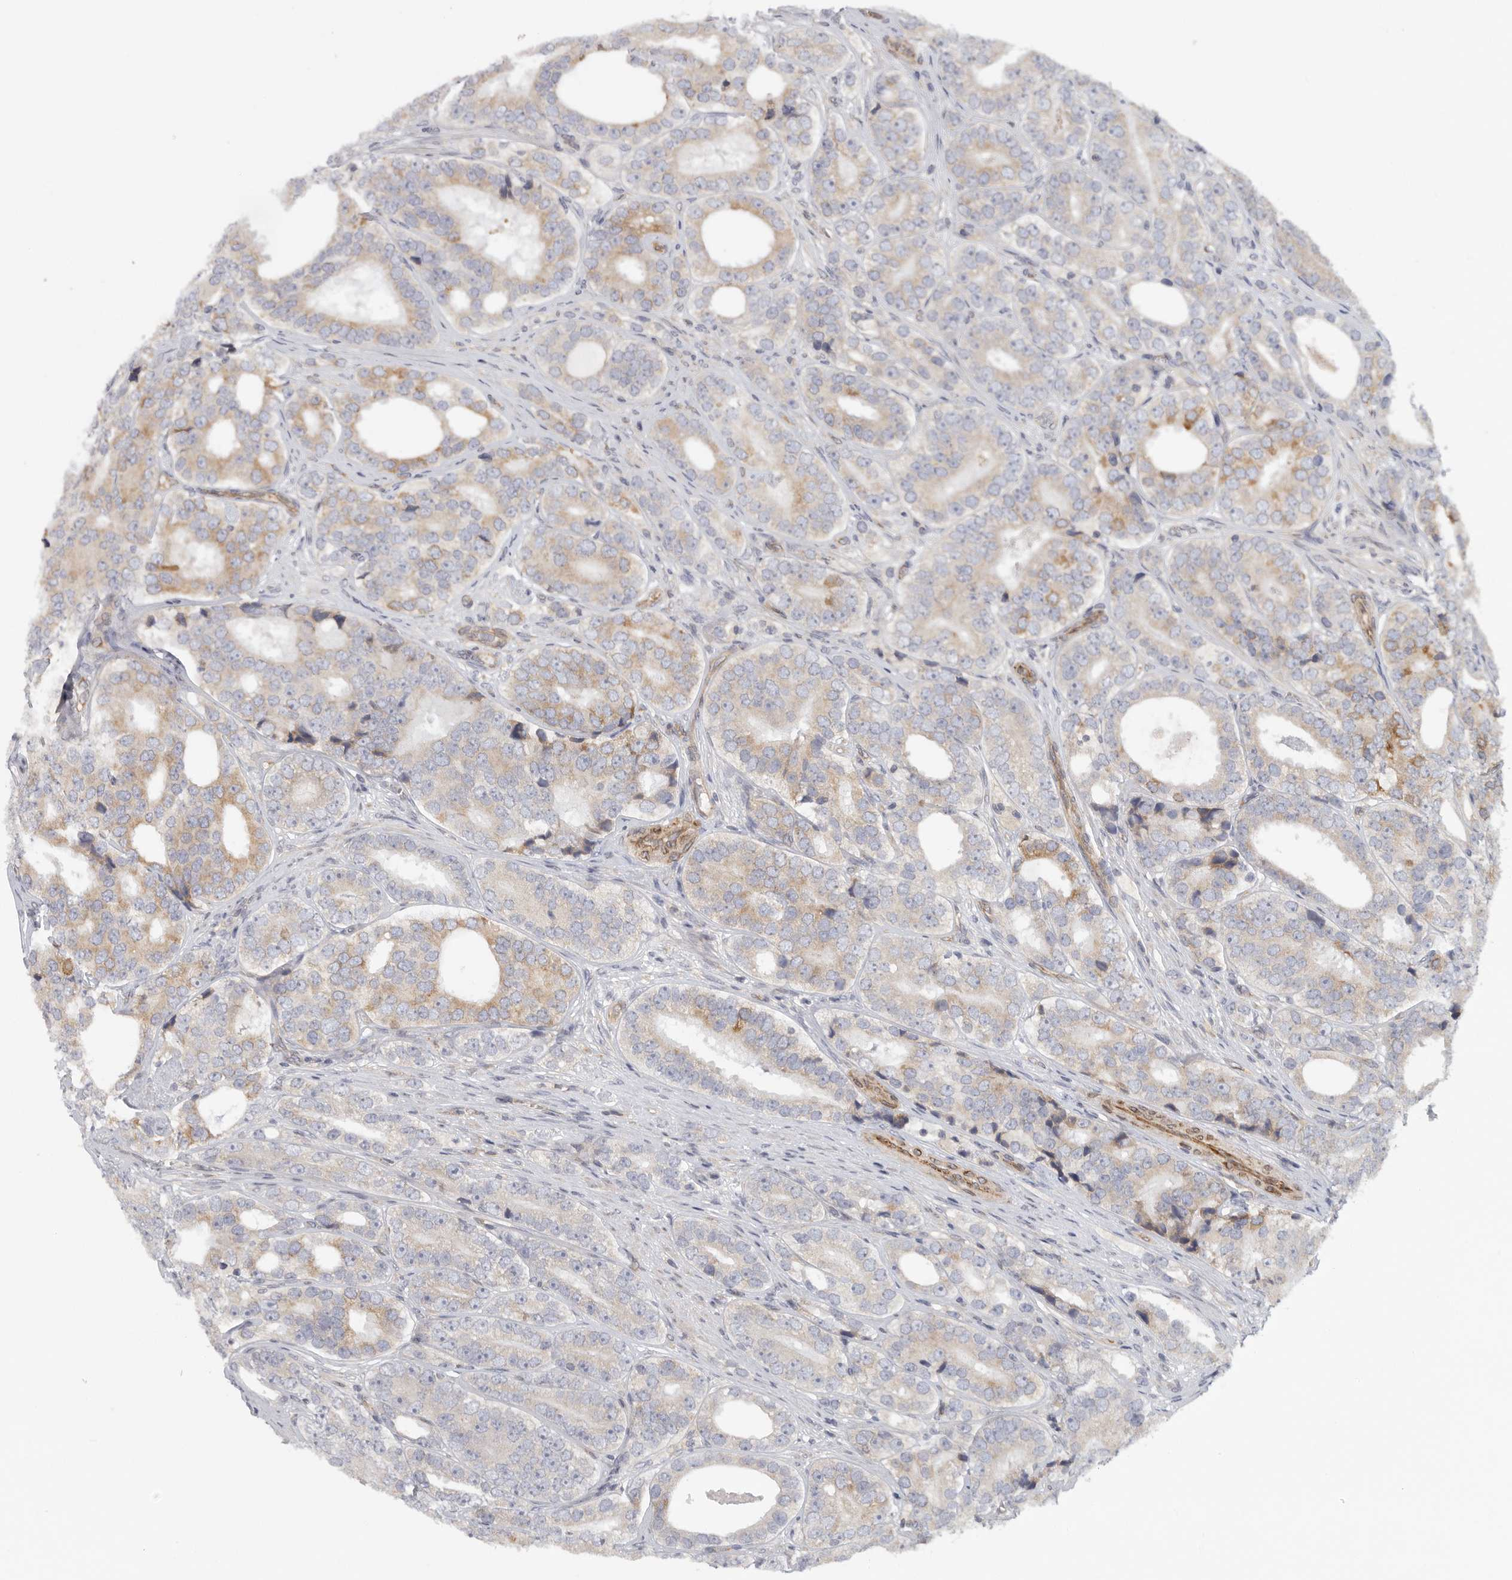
{"staining": {"intensity": "moderate", "quantity": "<25%", "location": "cytoplasmic/membranous"}, "tissue": "prostate cancer", "cell_type": "Tumor cells", "image_type": "cancer", "snomed": [{"axis": "morphology", "description": "Adenocarcinoma, High grade"}, {"axis": "topography", "description": "Prostate"}], "caption": "Protein staining of prostate high-grade adenocarcinoma tissue displays moderate cytoplasmic/membranous expression in about <25% of tumor cells.", "gene": "BCAP29", "patient": {"sex": "male", "age": 56}}